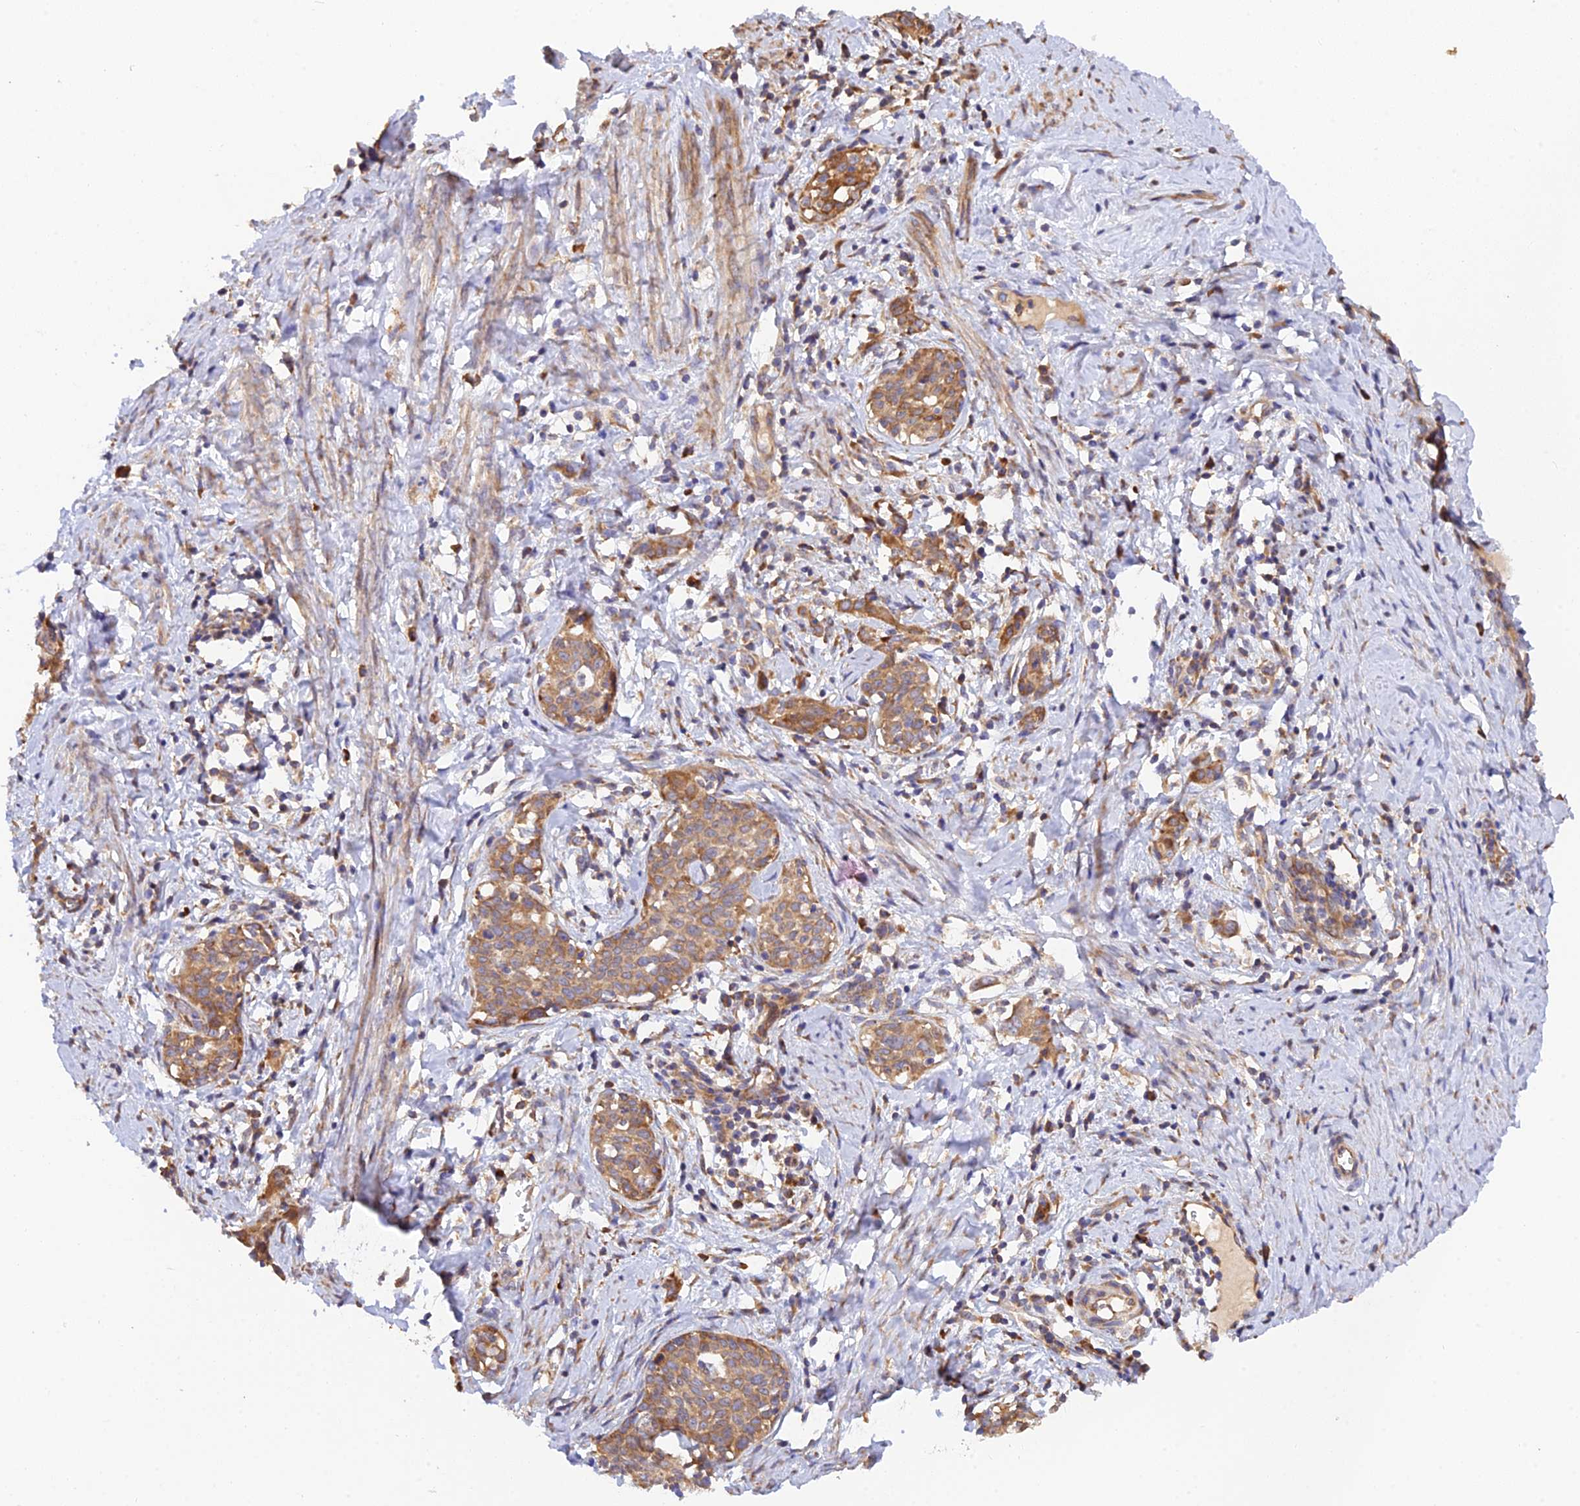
{"staining": {"intensity": "moderate", "quantity": ">75%", "location": "cytoplasmic/membranous"}, "tissue": "cervical cancer", "cell_type": "Tumor cells", "image_type": "cancer", "snomed": [{"axis": "morphology", "description": "Squamous cell carcinoma, NOS"}, {"axis": "topography", "description": "Cervix"}], "caption": "Moderate cytoplasmic/membranous staining for a protein is identified in about >75% of tumor cells of cervical cancer using immunohistochemistry (IHC).", "gene": "RPL5", "patient": {"sex": "female", "age": 52}}